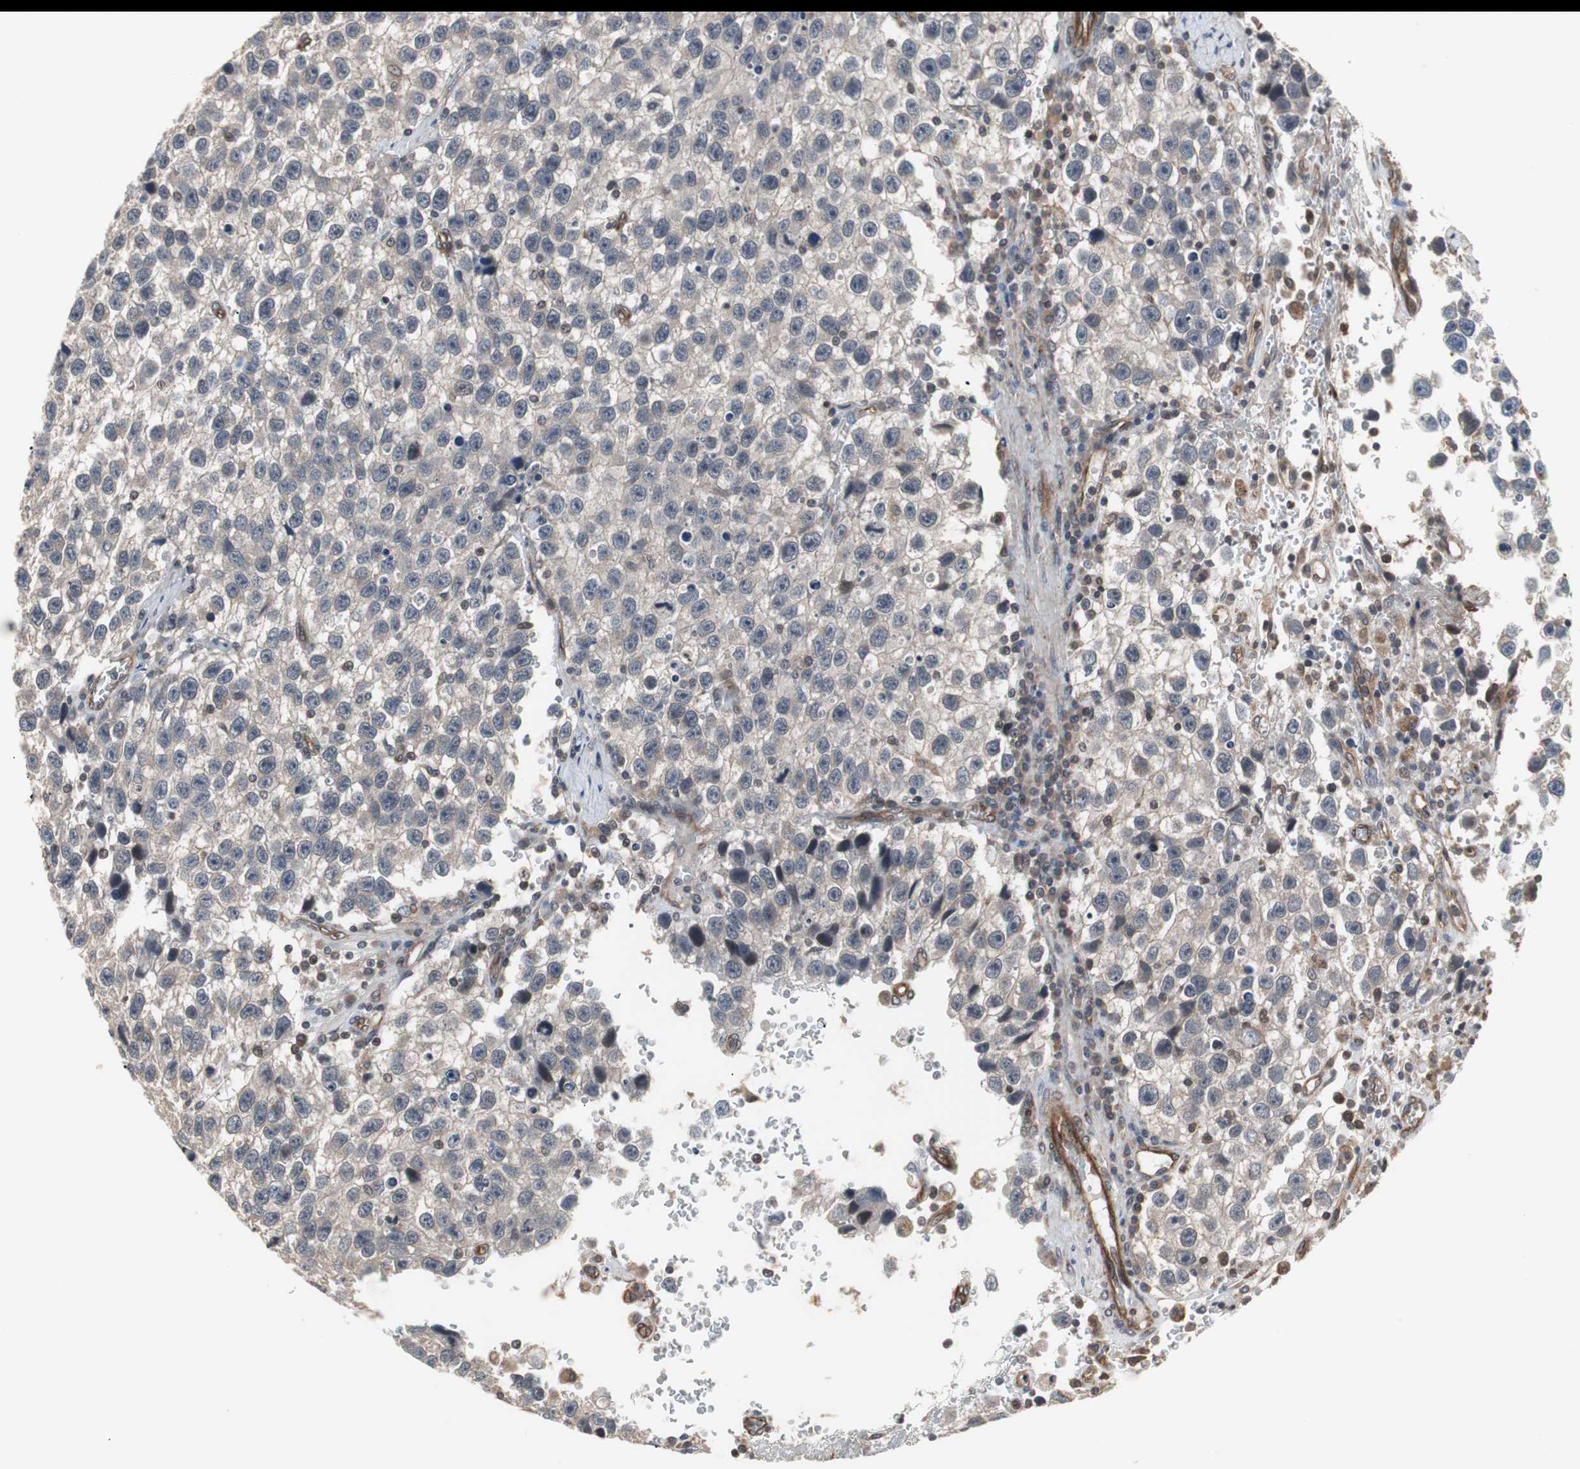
{"staining": {"intensity": "negative", "quantity": "none", "location": "none"}, "tissue": "testis cancer", "cell_type": "Tumor cells", "image_type": "cancer", "snomed": [{"axis": "morphology", "description": "Seminoma, NOS"}, {"axis": "topography", "description": "Testis"}], "caption": "Protein analysis of testis cancer (seminoma) displays no significant expression in tumor cells.", "gene": "ATP2B2", "patient": {"sex": "male", "age": 33}}